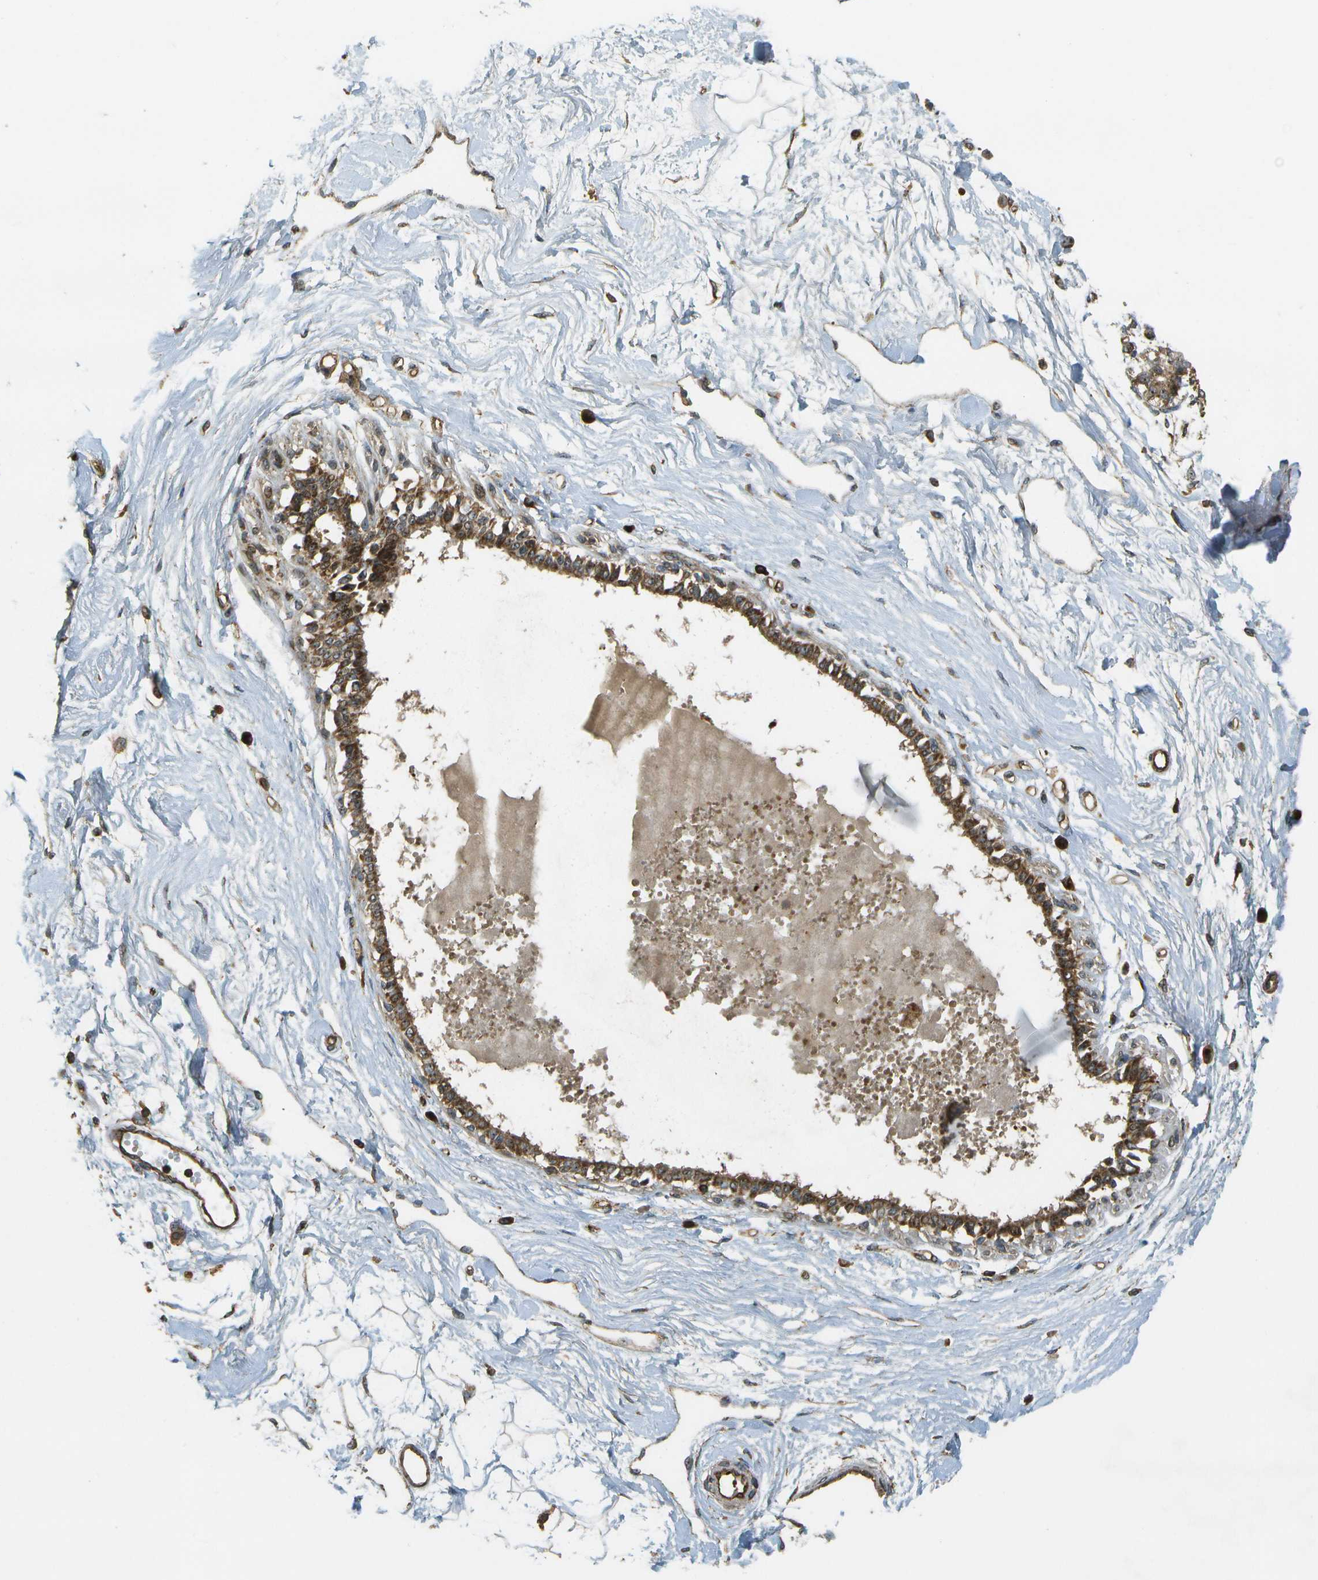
{"staining": {"intensity": "negative", "quantity": "none", "location": "none"}, "tissue": "breast", "cell_type": "Adipocytes", "image_type": "normal", "snomed": [{"axis": "morphology", "description": "Normal tissue, NOS"}, {"axis": "topography", "description": "Breast"}], "caption": "Immunohistochemistry micrograph of normal human breast stained for a protein (brown), which shows no positivity in adipocytes. (IHC, brightfield microscopy, high magnification).", "gene": "LRP12", "patient": {"sex": "female", "age": 45}}